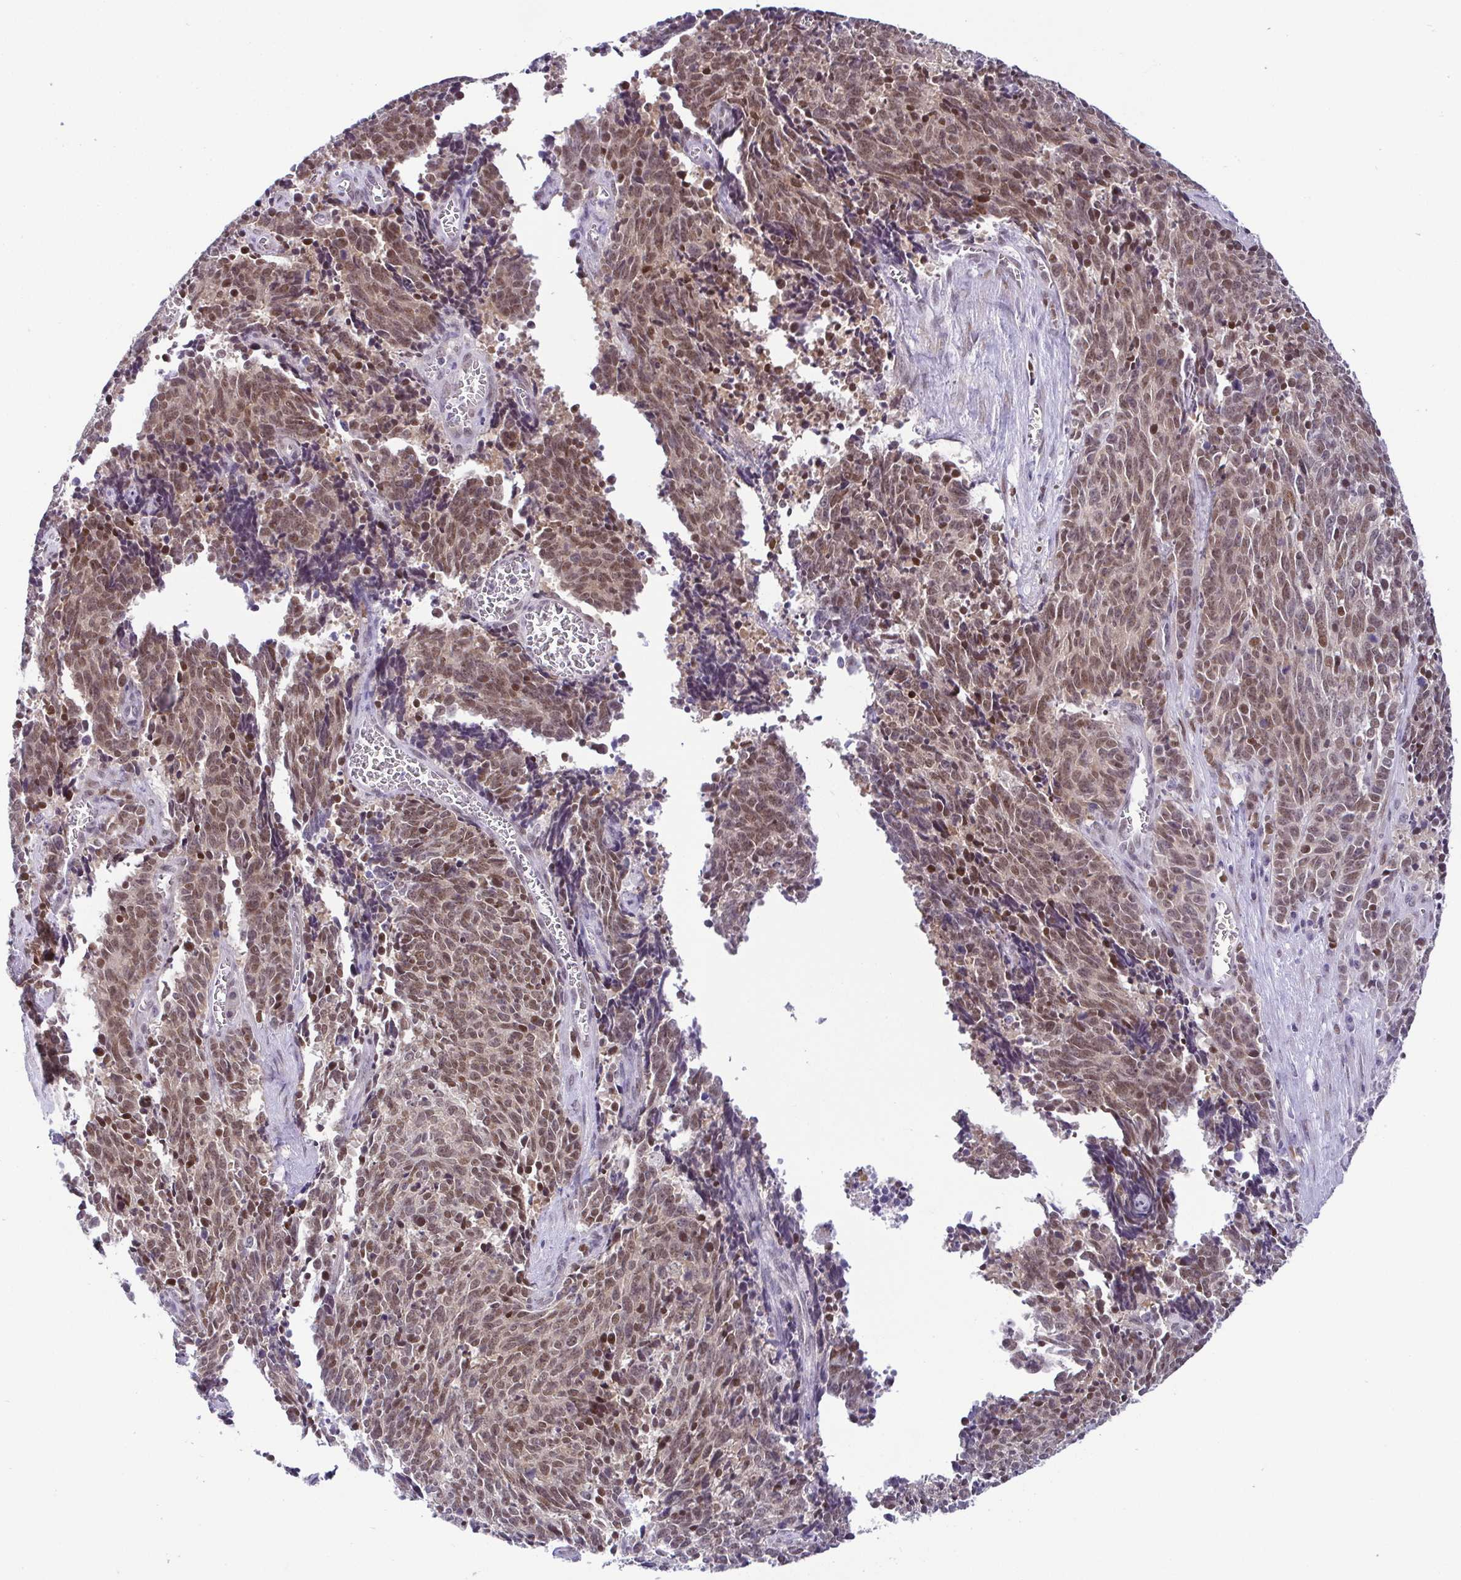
{"staining": {"intensity": "moderate", "quantity": ">75%", "location": "nuclear"}, "tissue": "cervical cancer", "cell_type": "Tumor cells", "image_type": "cancer", "snomed": [{"axis": "morphology", "description": "Squamous cell carcinoma, NOS"}, {"axis": "topography", "description": "Cervix"}], "caption": "Tumor cells demonstrate medium levels of moderate nuclear positivity in about >75% of cells in human cervical cancer (squamous cell carcinoma).", "gene": "RBM3", "patient": {"sex": "female", "age": 29}}